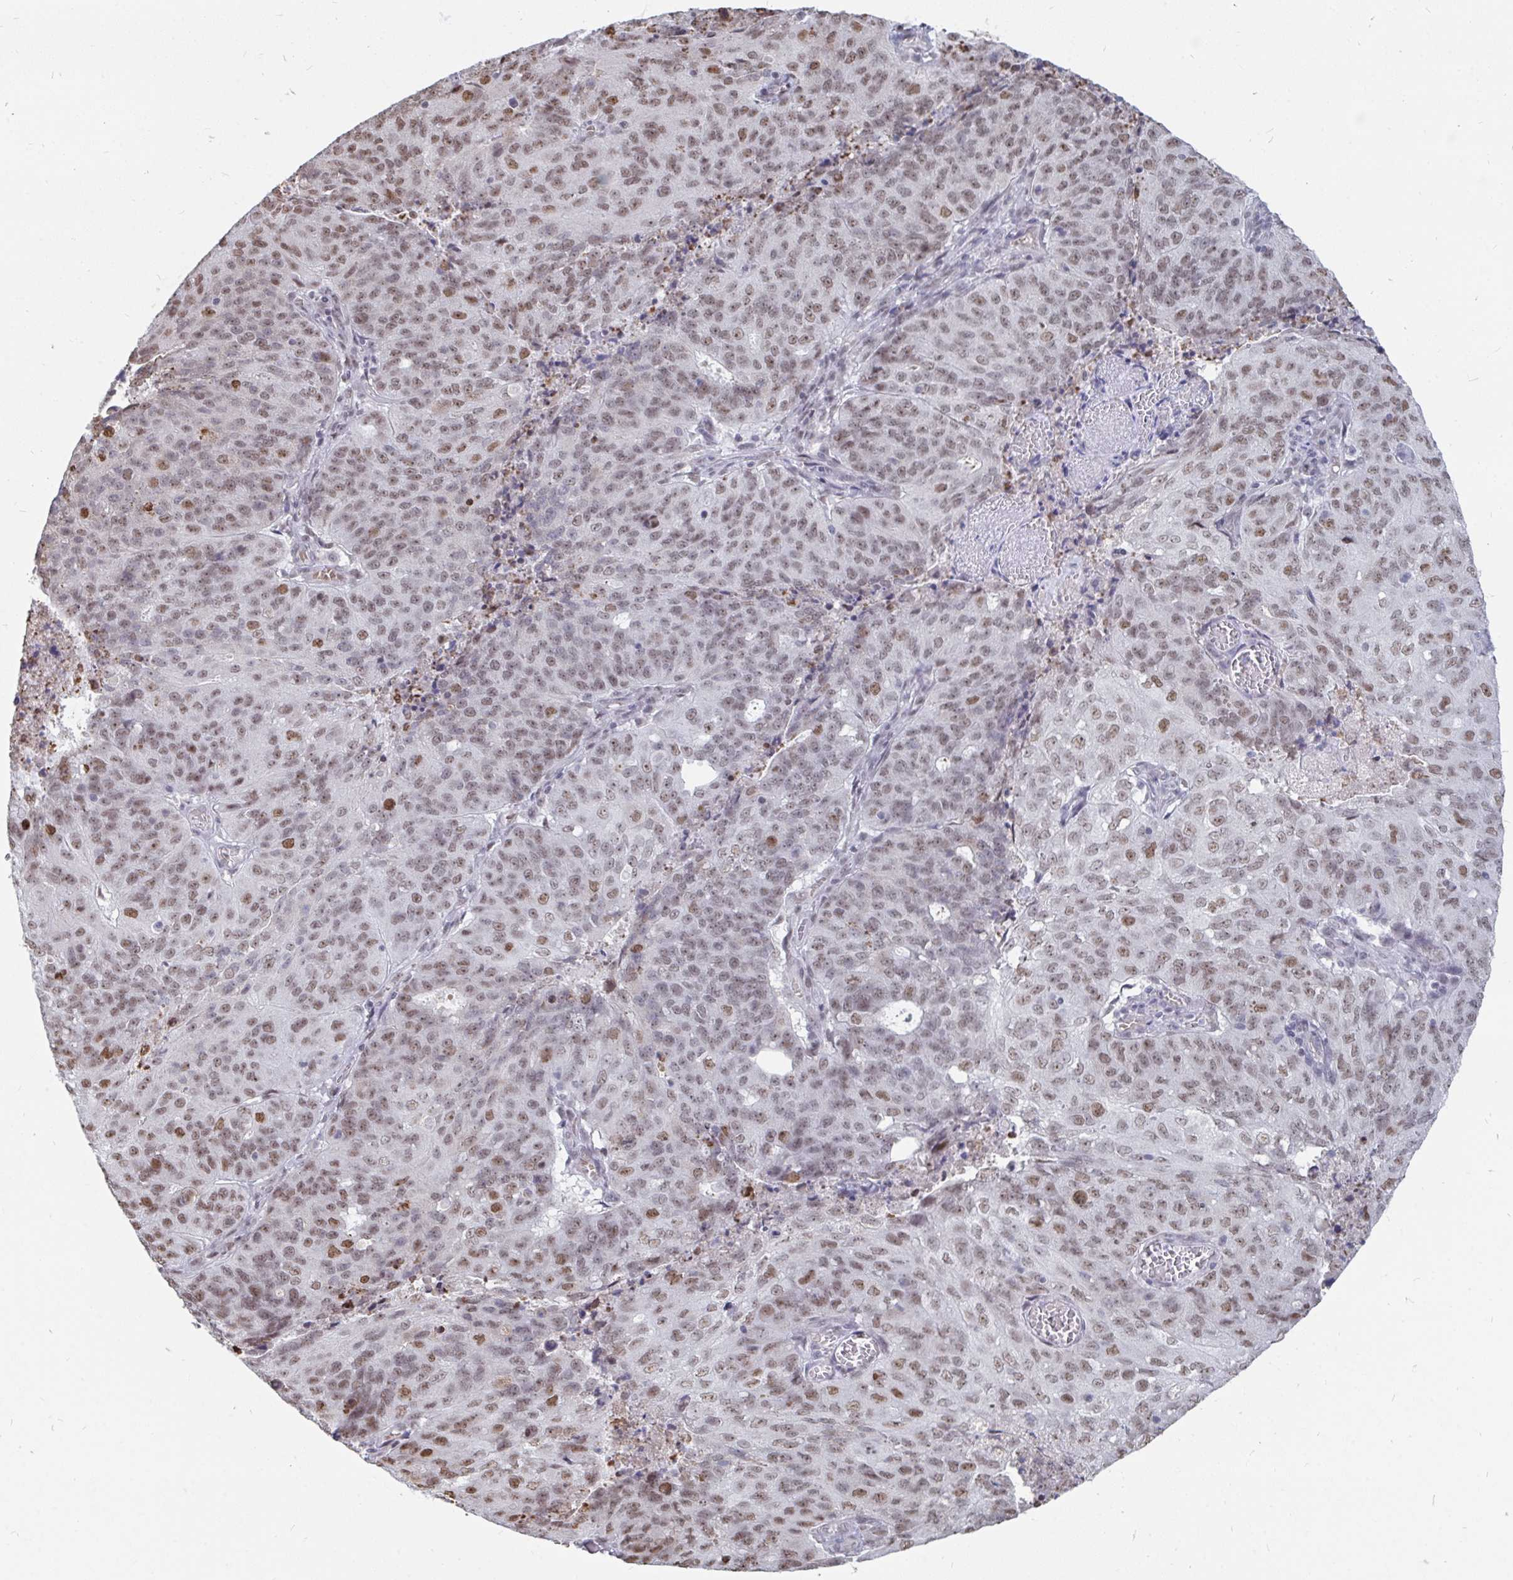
{"staining": {"intensity": "moderate", "quantity": "25%-75%", "location": "nuclear"}, "tissue": "endometrial cancer", "cell_type": "Tumor cells", "image_type": "cancer", "snomed": [{"axis": "morphology", "description": "Adenocarcinoma, NOS"}, {"axis": "topography", "description": "Endometrium"}], "caption": "Tumor cells display medium levels of moderate nuclear expression in approximately 25%-75% of cells in human adenocarcinoma (endometrial).", "gene": "TRIP12", "patient": {"sex": "female", "age": 82}}